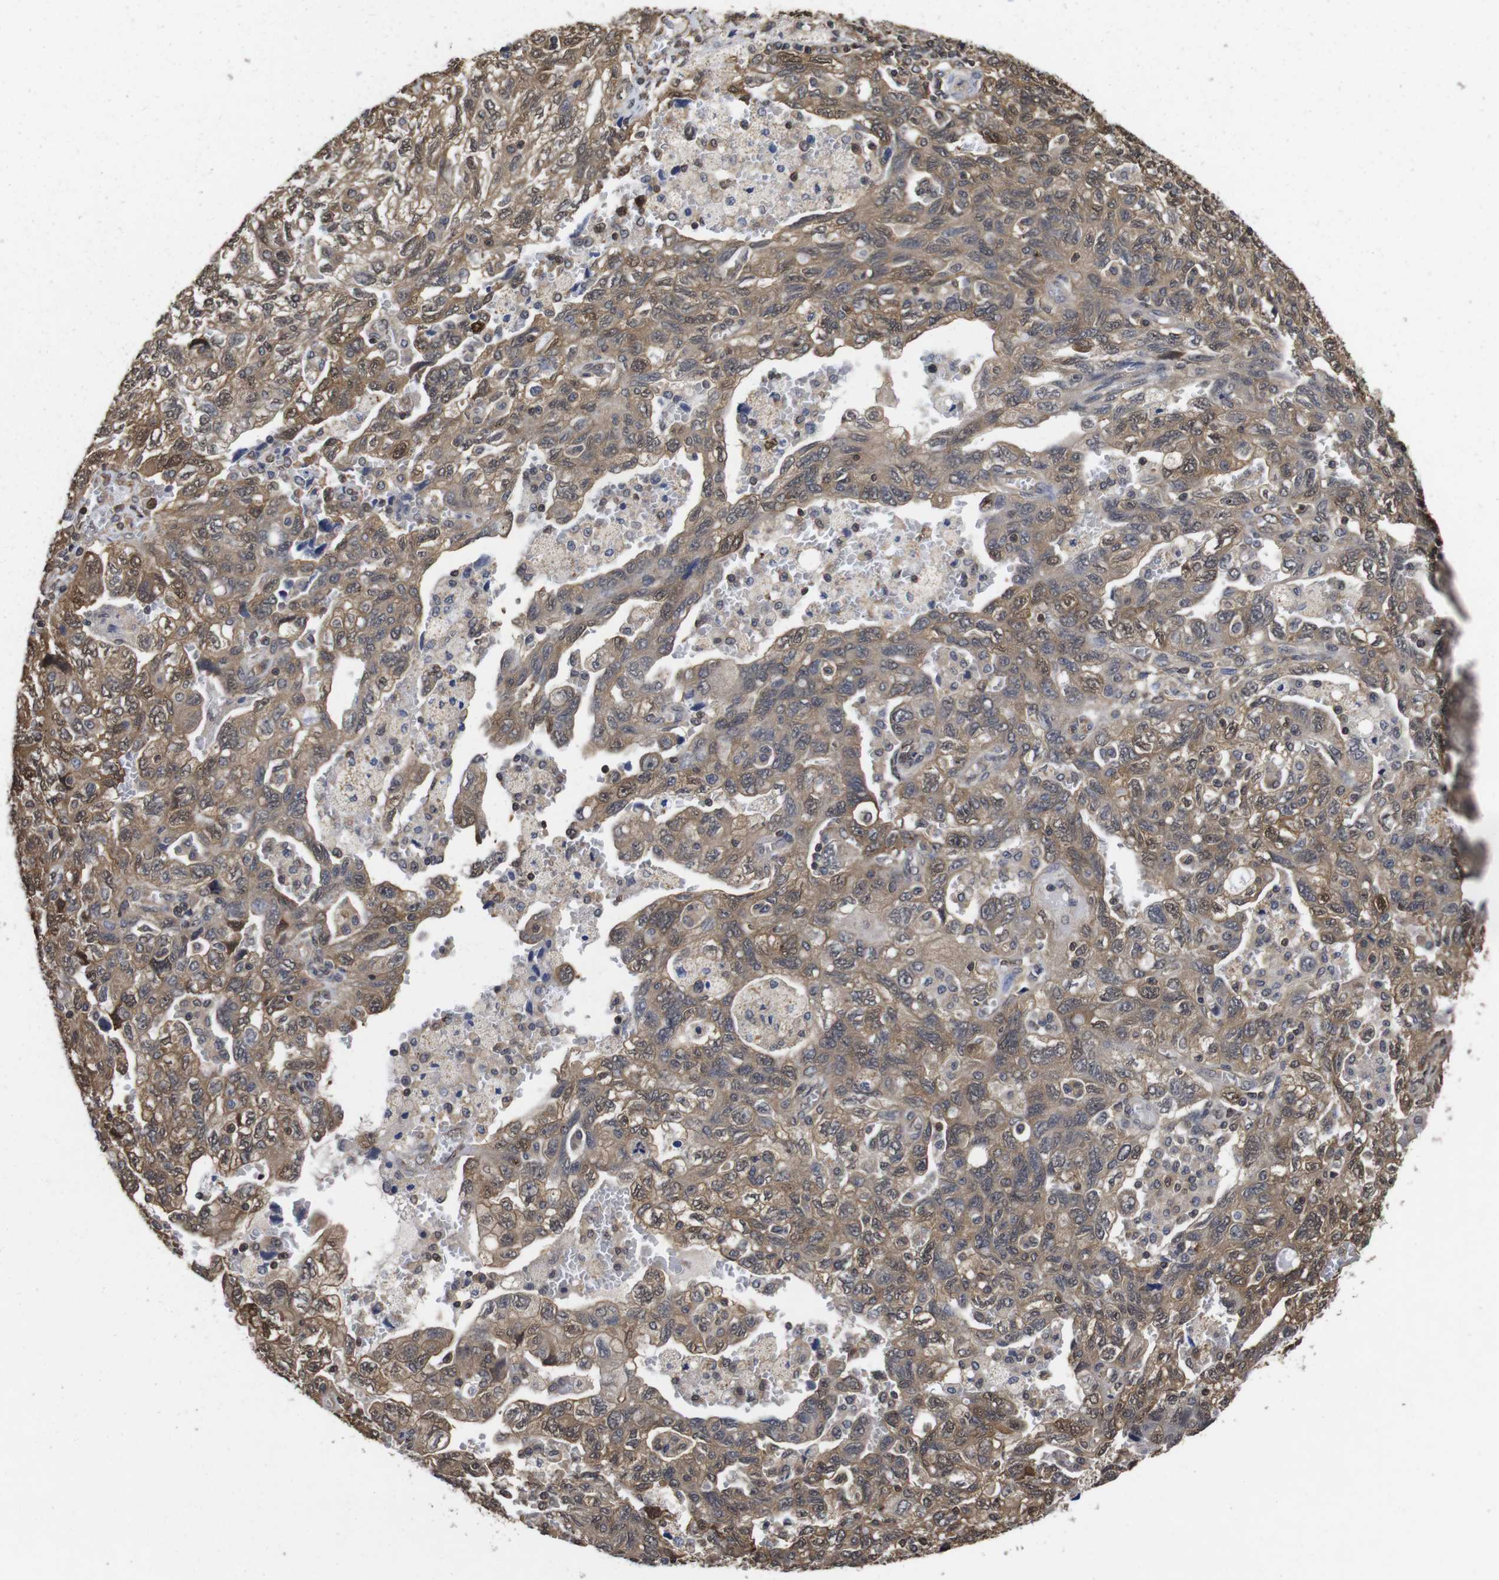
{"staining": {"intensity": "moderate", "quantity": ">75%", "location": "cytoplasmic/membranous,nuclear"}, "tissue": "ovarian cancer", "cell_type": "Tumor cells", "image_type": "cancer", "snomed": [{"axis": "morphology", "description": "Carcinoma, NOS"}, {"axis": "morphology", "description": "Cystadenocarcinoma, serous, NOS"}, {"axis": "topography", "description": "Ovary"}], "caption": "Immunohistochemistry (DAB (3,3'-diaminobenzidine)) staining of human carcinoma (ovarian) exhibits moderate cytoplasmic/membranous and nuclear protein staining in approximately >75% of tumor cells. (DAB IHC, brown staining for protein, blue staining for nuclei).", "gene": "SUMO3", "patient": {"sex": "female", "age": 69}}